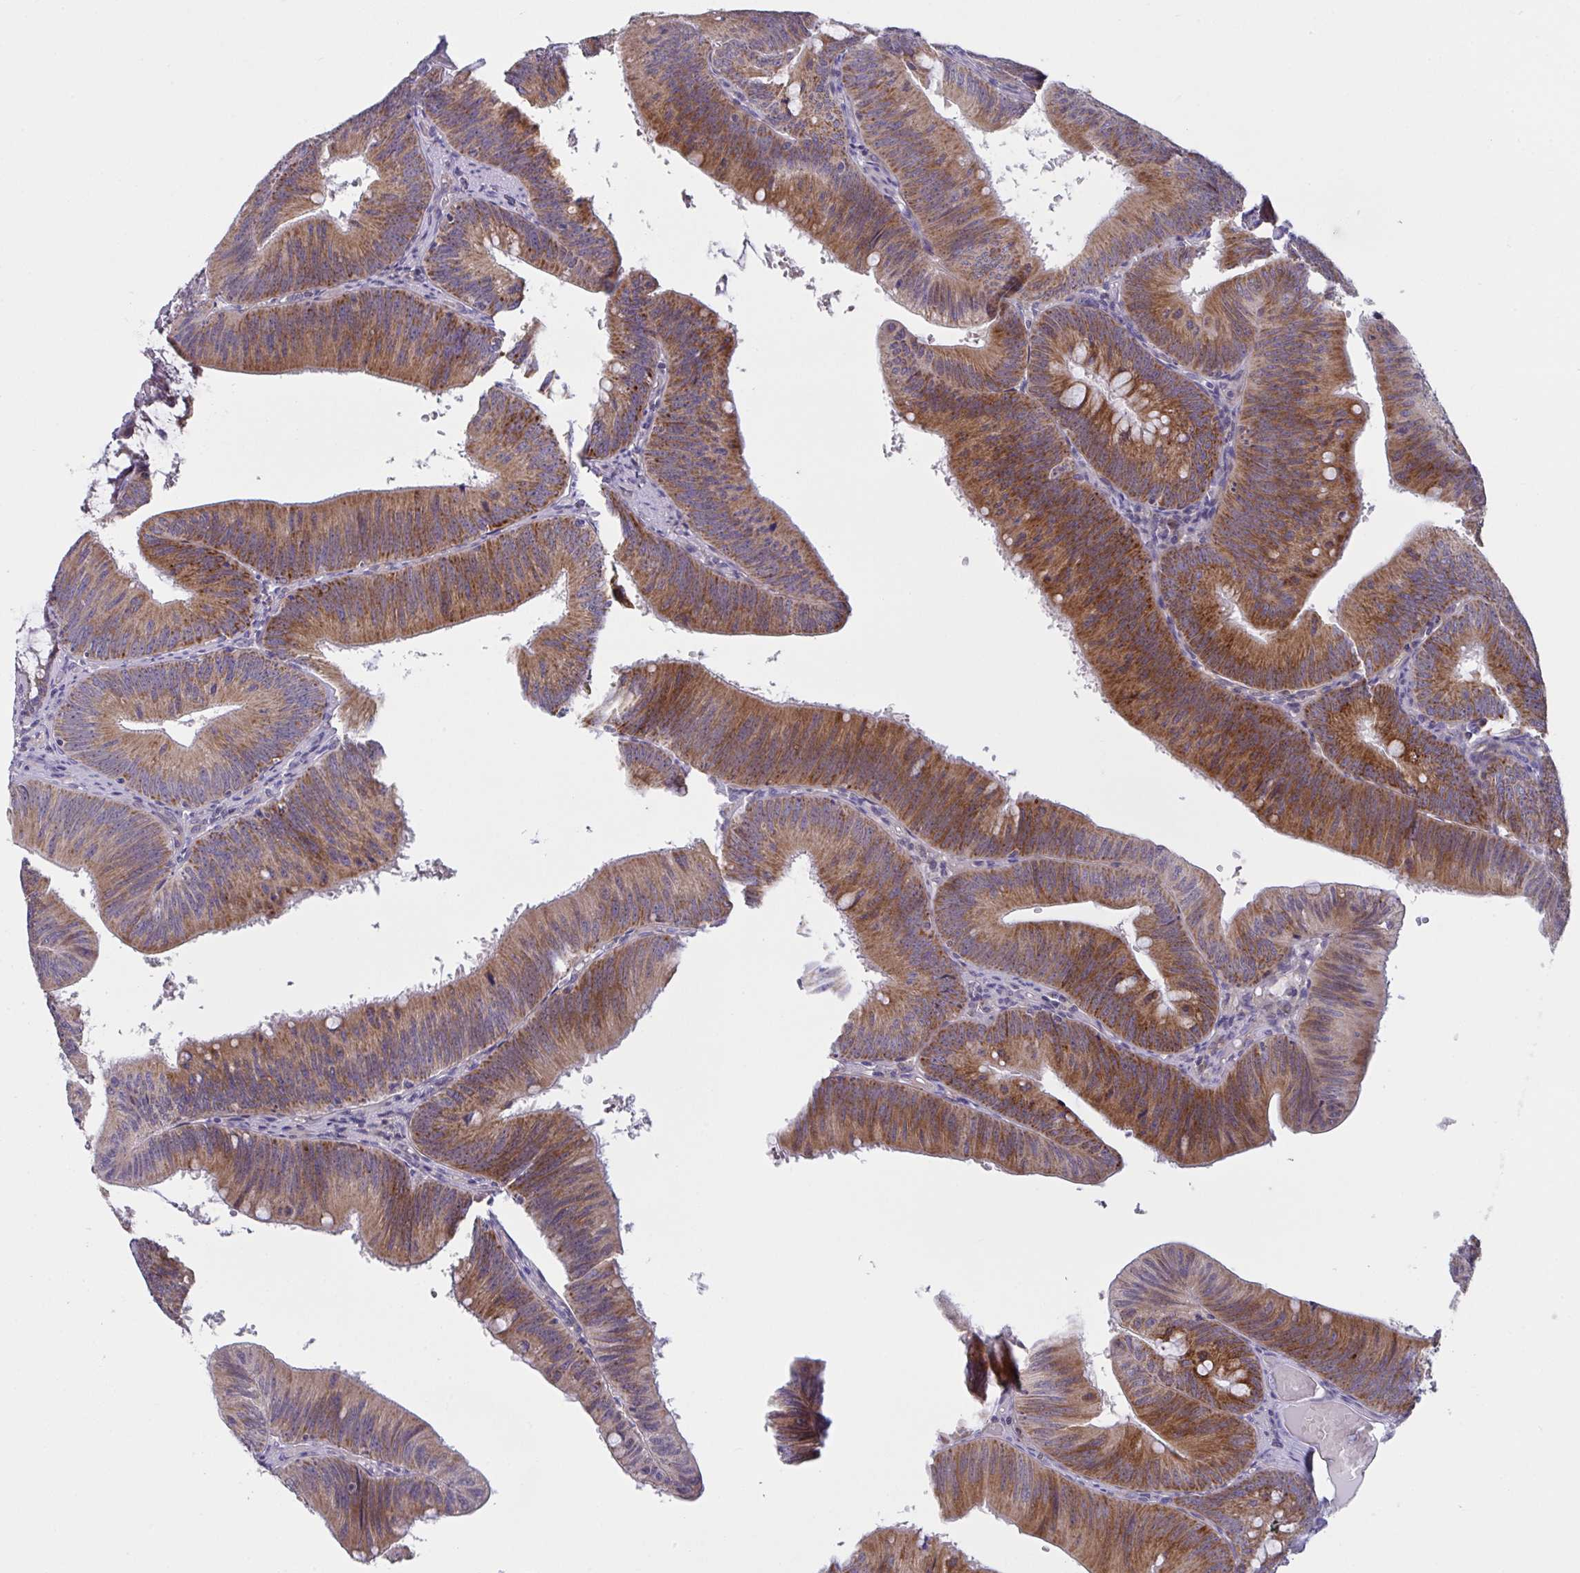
{"staining": {"intensity": "moderate", "quantity": ">75%", "location": "cytoplasmic/membranous"}, "tissue": "colorectal cancer", "cell_type": "Tumor cells", "image_type": "cancer", "snomed": [{"axis": "morphology", "description": "Adenocarcinoma, NOS"}, {"axis": "topography", "description": "Colon"}], "caption": "An IHC micrograph of tumor tissue is shown. Protein staining in brown shows moderate cytoplasmic/membranous positivity in colorectal adenocarcinoma within tumor cells.", "gene": "MRPS2", "patient": {"sex": "male", "age": 84}}